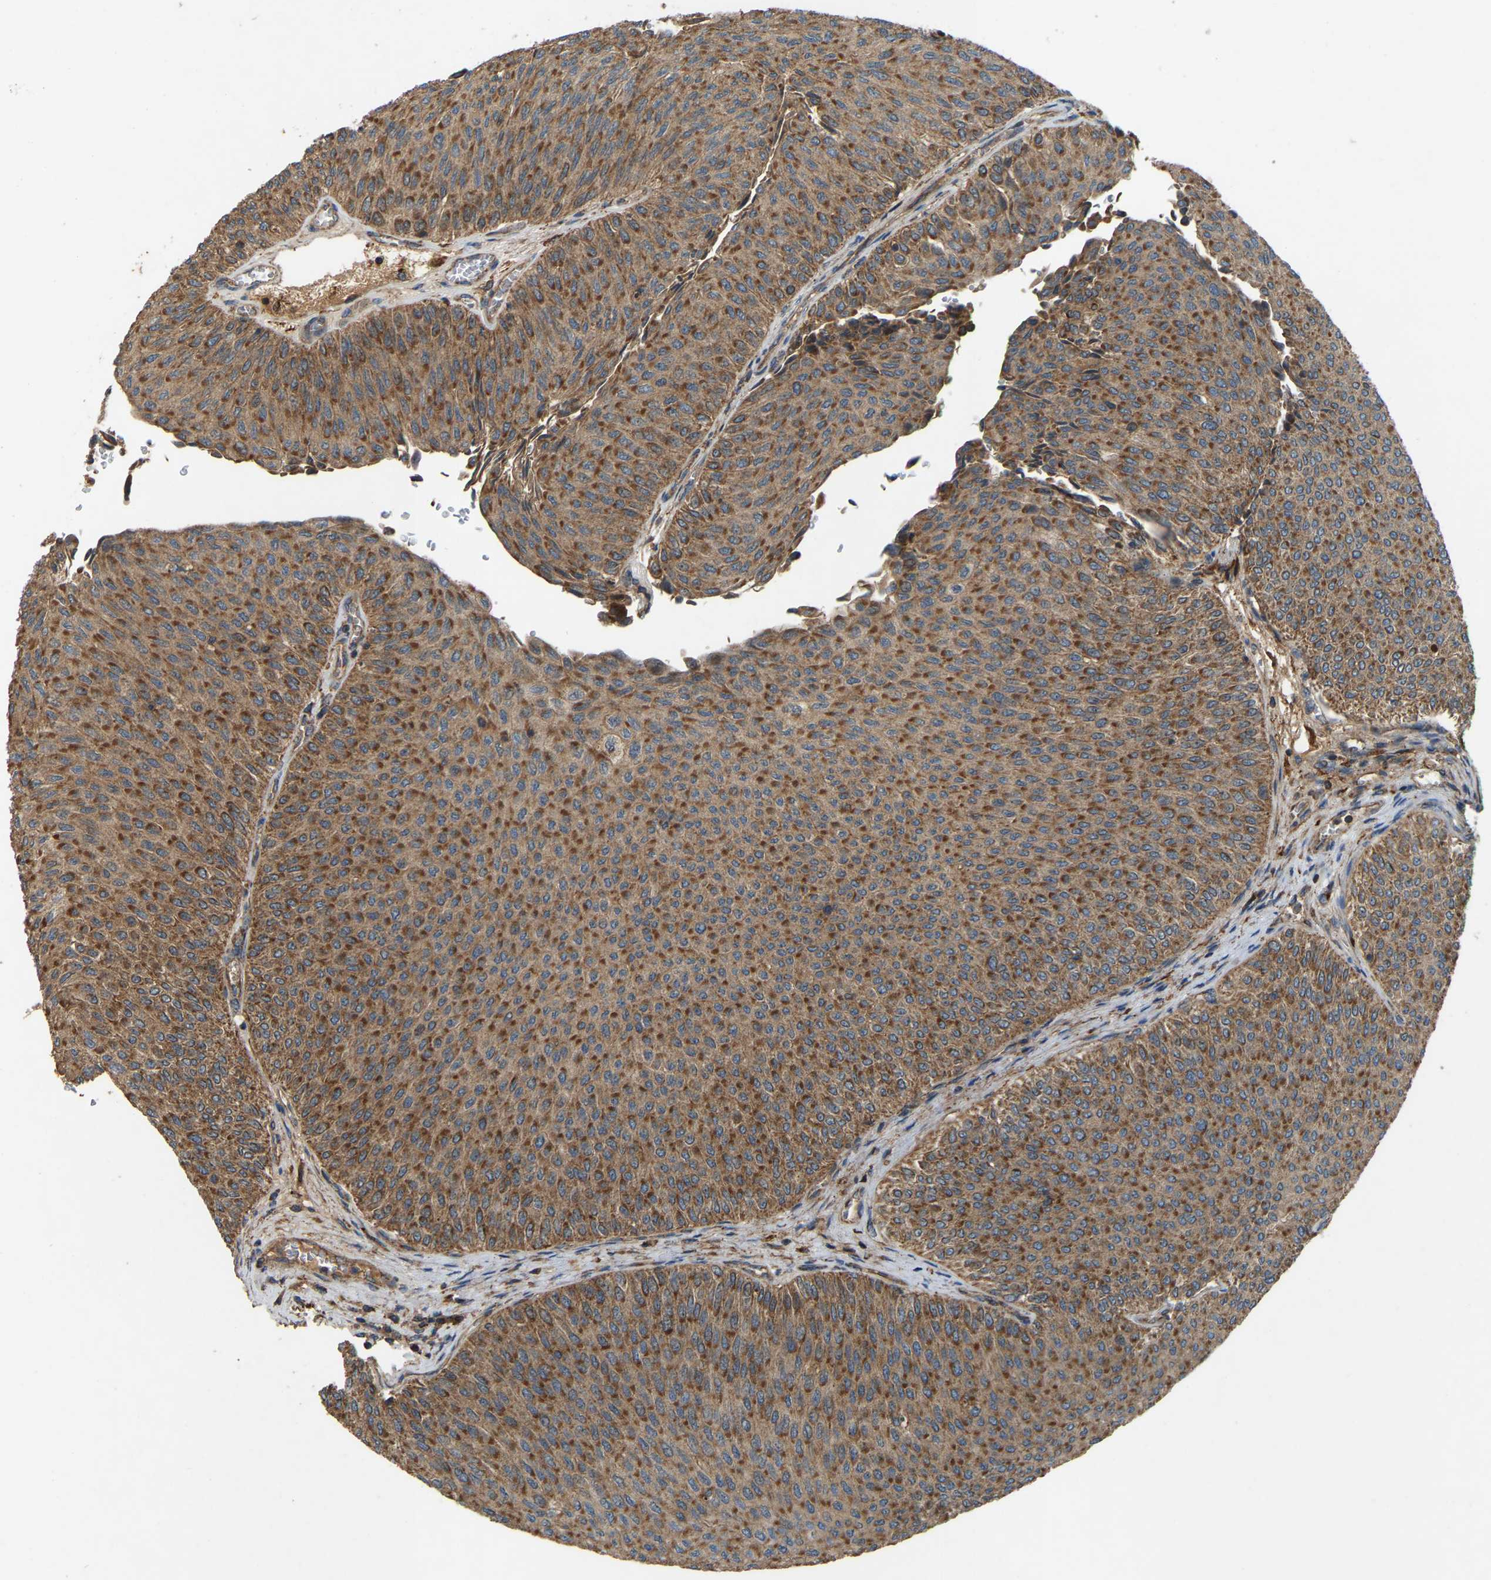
{"staining": {"intensity": "strong", "quantity": ">75%", "location": "cytoplasmic/membranous"}, "tissue": "urothelial cancer", "cell_type": "Tumor cells", "image_type": "cancer", "snomed": [{"axis": "morphology", "description": "Urothelial carcinoma, Low grade"}, {"axis": "topography", "description": "Urinary bladder"}], "caption": "A photomicrograph of urothelial cancer stained for a protein displays strong cytoplasmic/membranous brown staining in tumor cells. (IHC, brightfield microscopy, high magnification).", "gene": "SAMD9L", "patient": {"sex": "male", "age": 78}}